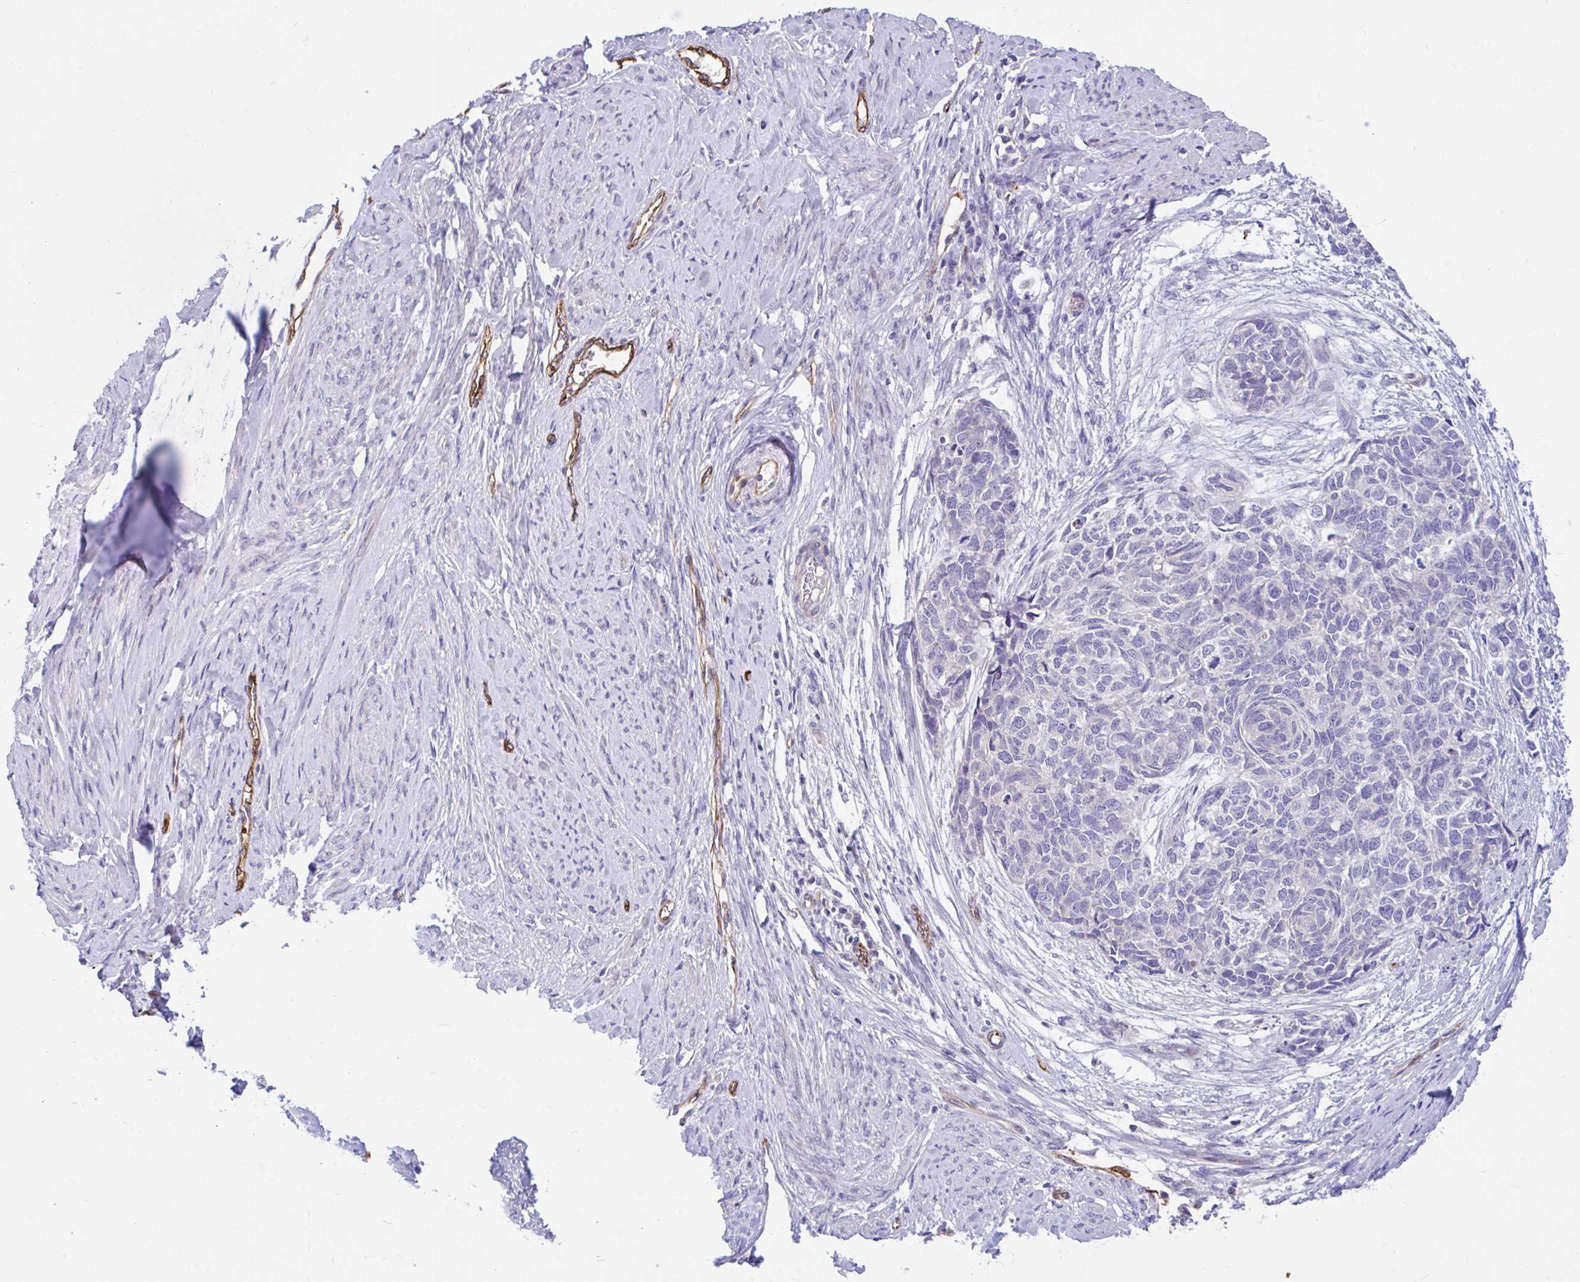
{"staining": {"intensity": "negative", "quantity": "none", "location": "none"}, "tissue": "cervical cancer", "cell_type": "Tumor cells", "image_type": "cancer", "snomed": [{"axis": "morphology", "description": "Squamous cell carcinoma, NOS"}, {"axis": "topography", "description": "Cervix"}], "caption": "An IHC histopathology image of cervical cancer (squamous cell carcinoma) is shown. There is no staining in tumor cells of cervical cancer (squamous cell carcinoma).", "gene": "ESPNL", "patient": {"sex": "female", "age": 63}}